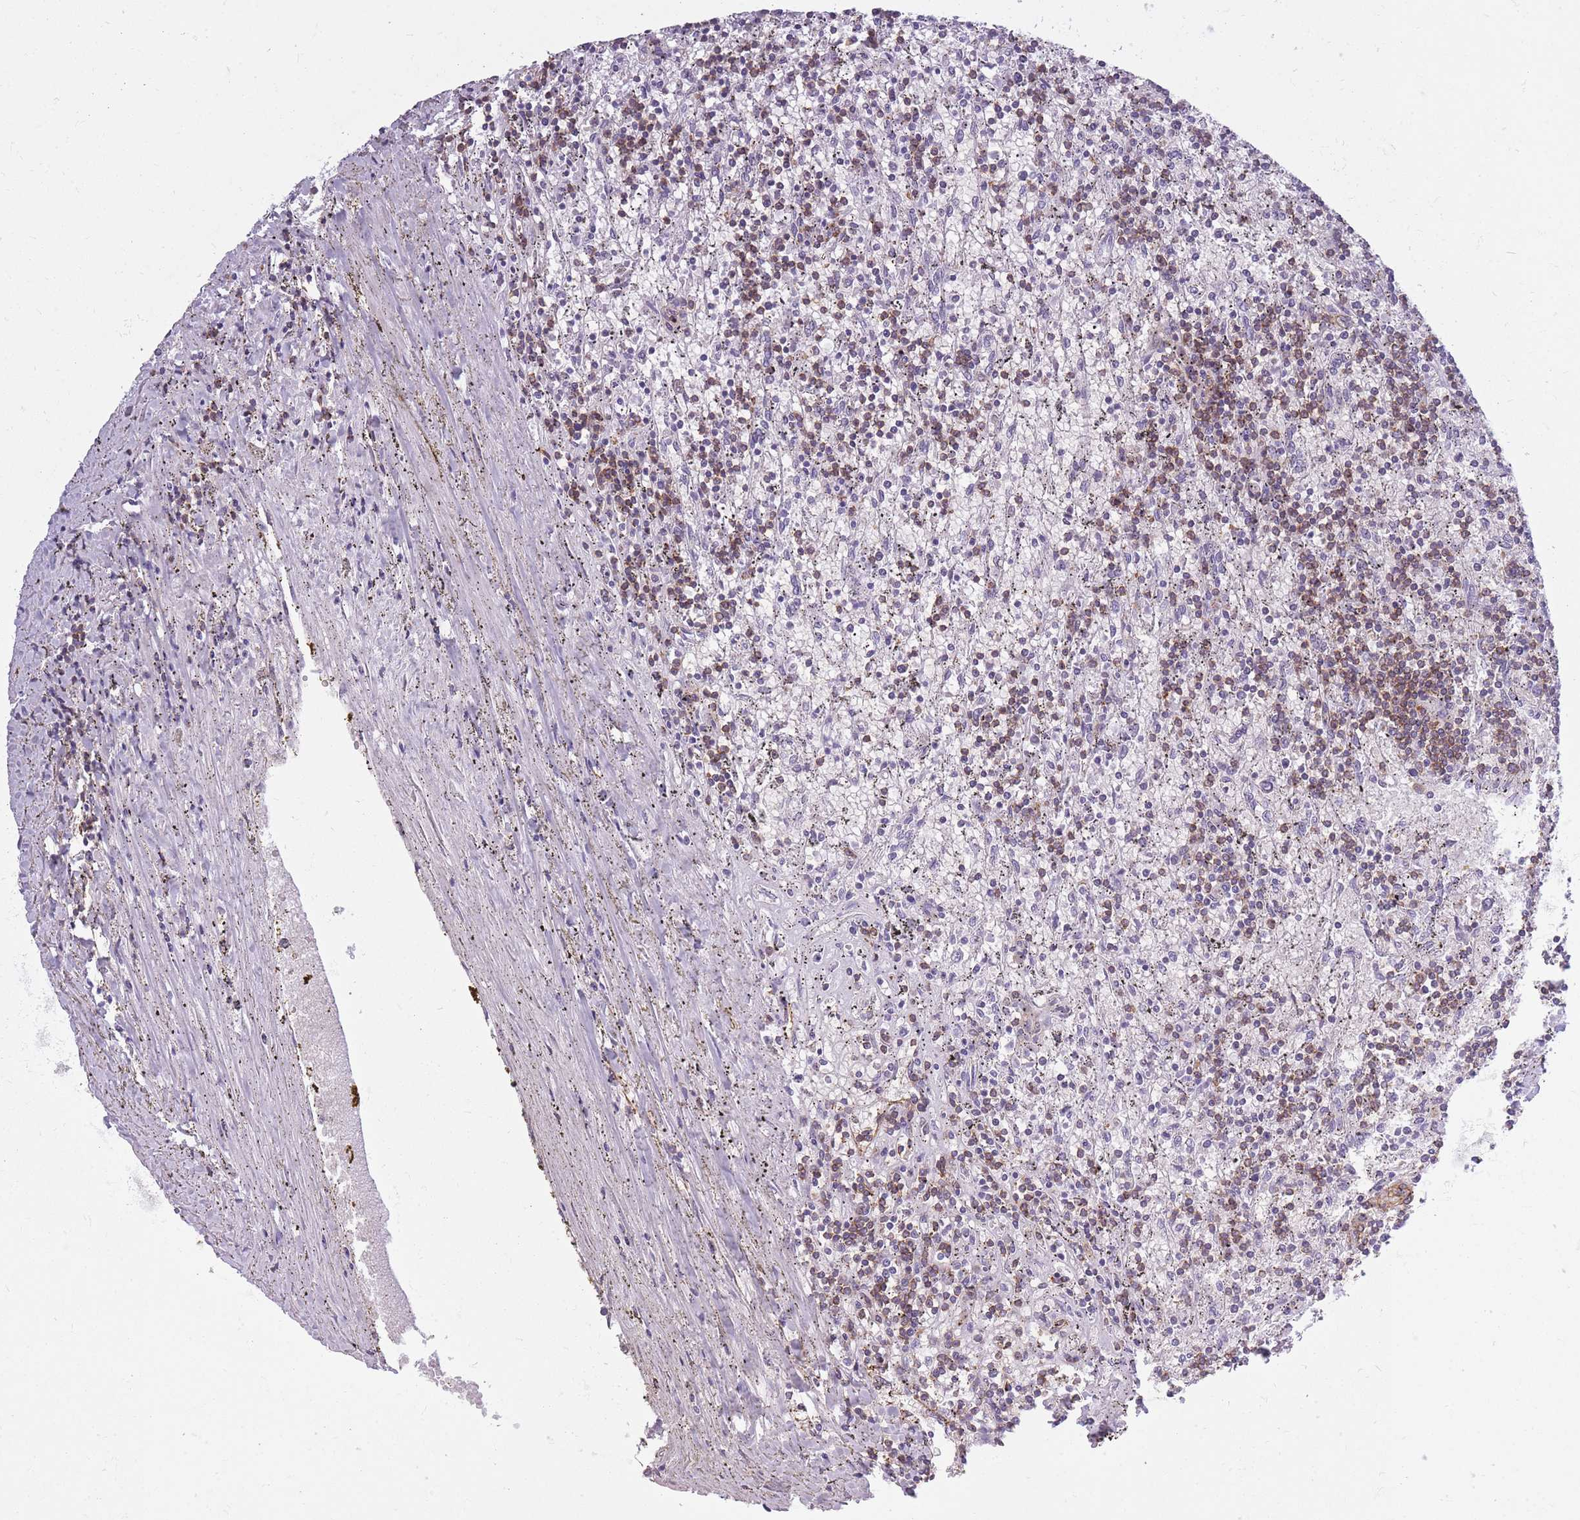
{"staining": {"intensity": "moderate", "quantity": "25%-75%", "location": "cytoplasmic/membranous"}, "tissue": "lymphoma", "cell_type": "Tumor cells", "image_type": "cancer", "snomed": [{"axis": "morphology", "description": "Malignant lymphoma, non-Hodgkin's type, Low grade"}, {"axis": "topography", "description": "Spleen"}], "caption": "Immunohistochemistry image of human lymphoma stained for a protein (brown), which exhibits medium levels of moderate cytoplasmic/membranous expression in approximately 25%-75% of tumor cells.", "gene": "ADD1", "patient": {"sex": "male", "age": 76}}